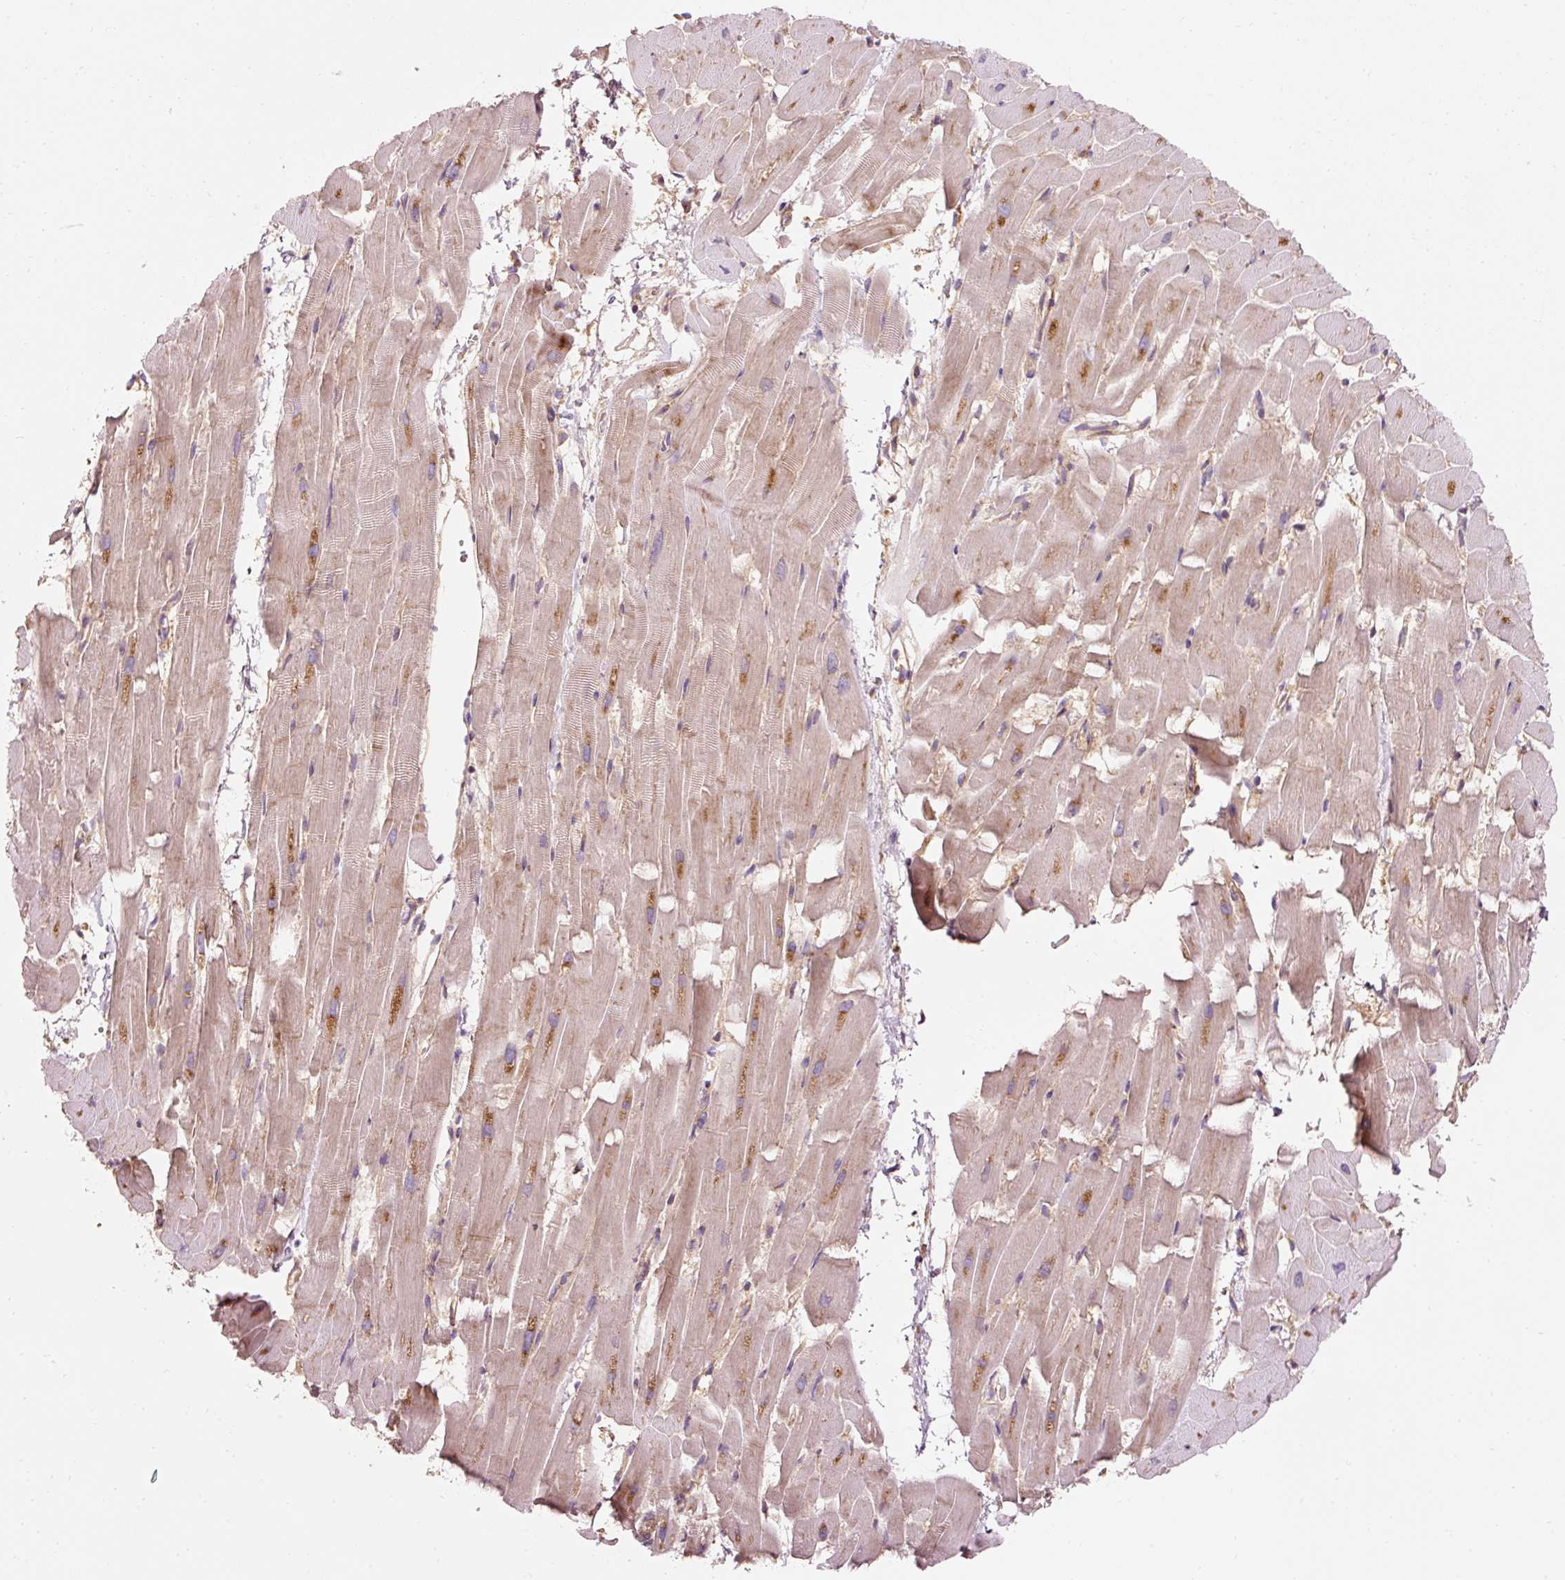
{"staining": {"intensity": "weak", "quantity": "25%-75%", "location": "cytoplasmic/membranous"}, "tissue": "heart muscle", "cell_type": "Cardiomyocytes", "image_type": "normal", "snomed": [{"axis": "morphology", "description": "Normal tissue, NOS"}, {"axis": "topography", "description": "Heart"}], "caption": "Unremarkable heart muscle reveals weak cytoplasmic/membranous positivity in about 25%-75% of cardiomyocytes, visualized by immunohistochemistry.", "gene": "NAPA", "patient": {"sex": "male", "age": 37}}